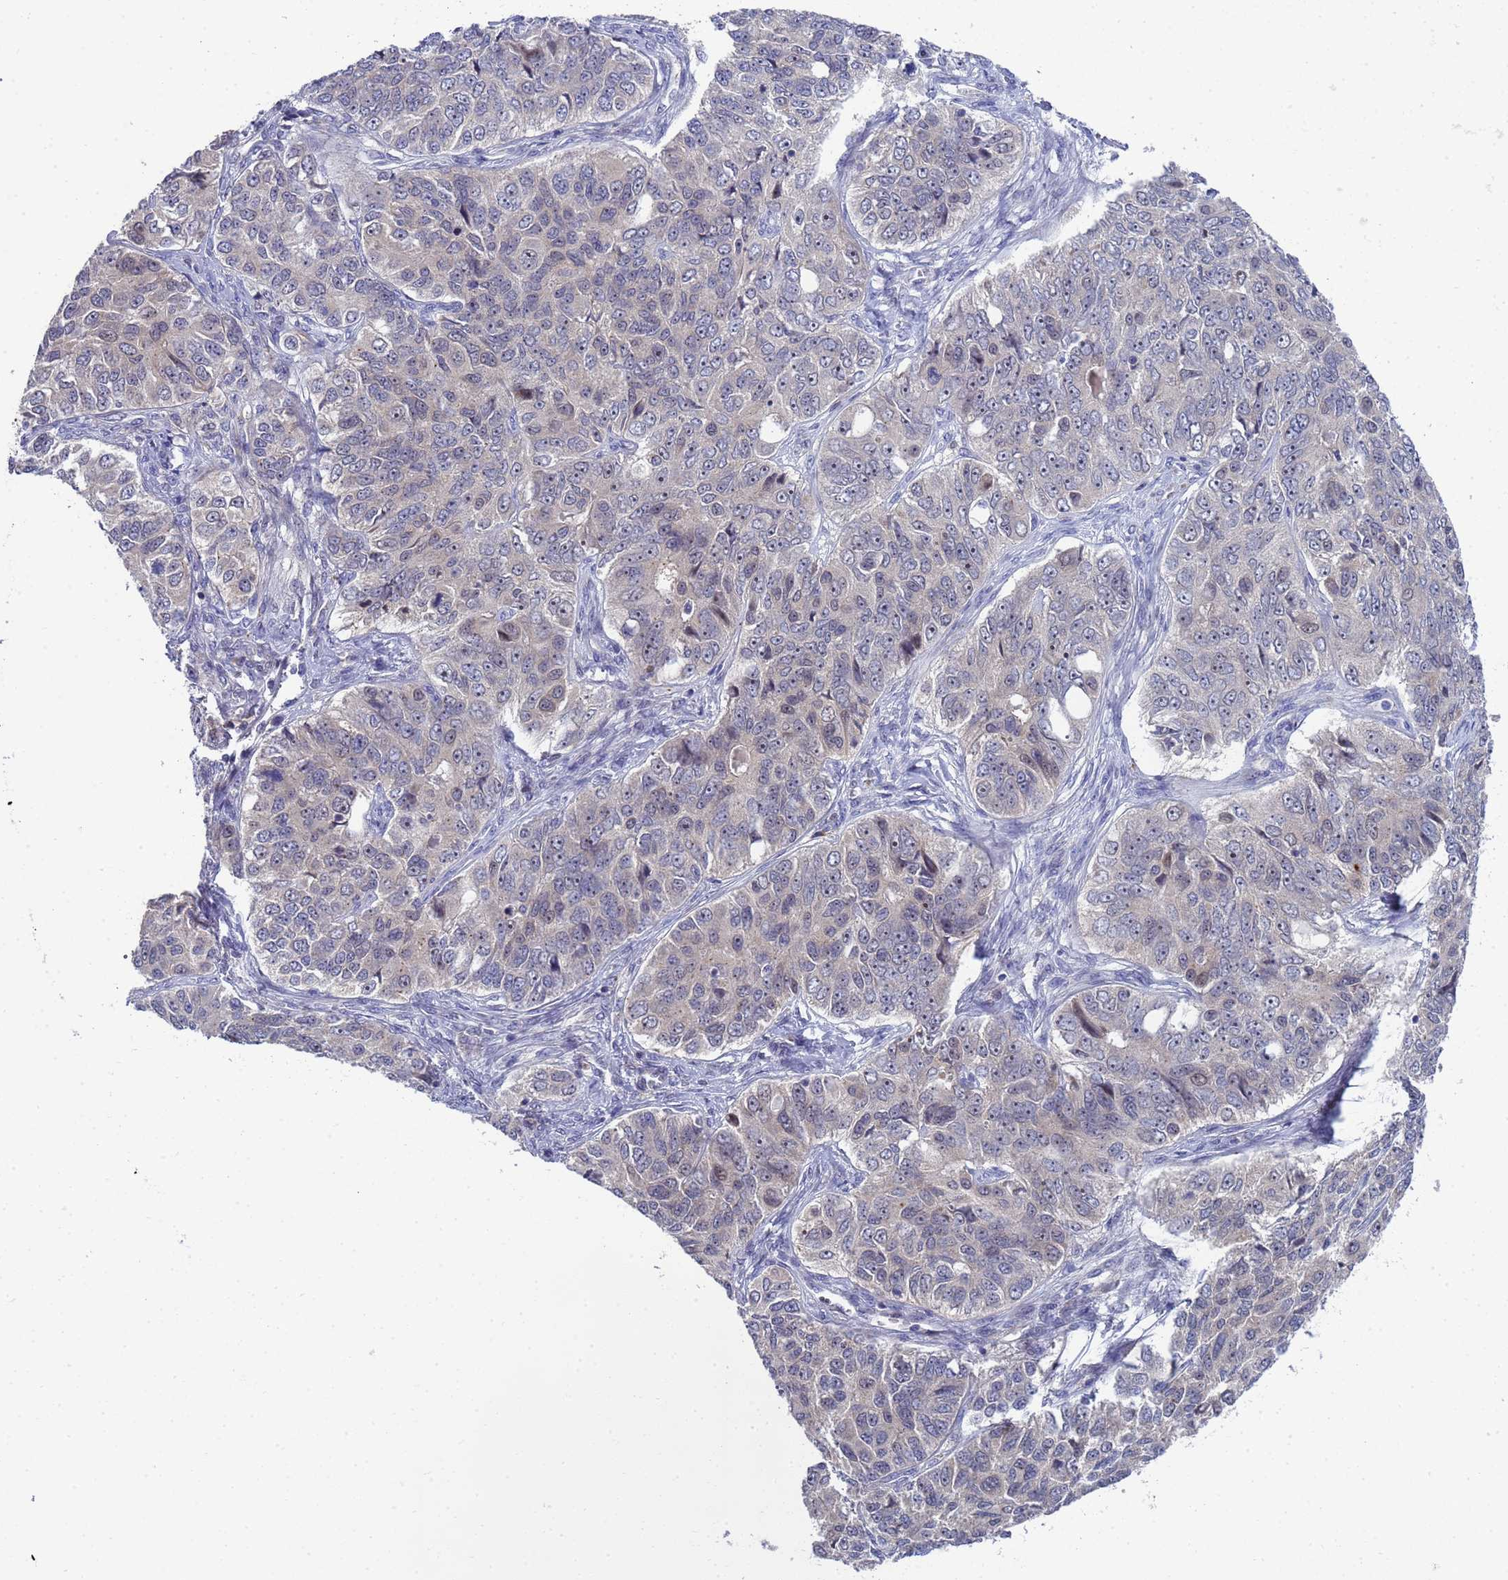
{"staining": {"intensity": "negative", "quantity": "none", "location": "none"}, "tissue": "ovarian cancer", "cell_type": "Tumor cells", "image_type": "cancer", "snomed": [{"axis": "morphology", "description": "Carcinoma, endometroid"}, {"axis": "topography", "description": "Ovary"}], "caption": "The micrograph demonstrates no staining of tumor cells in ovarian endometroid carcinoma.", "gene": "ENOSF1", "patient": {"sex": "female", "age": 51}}